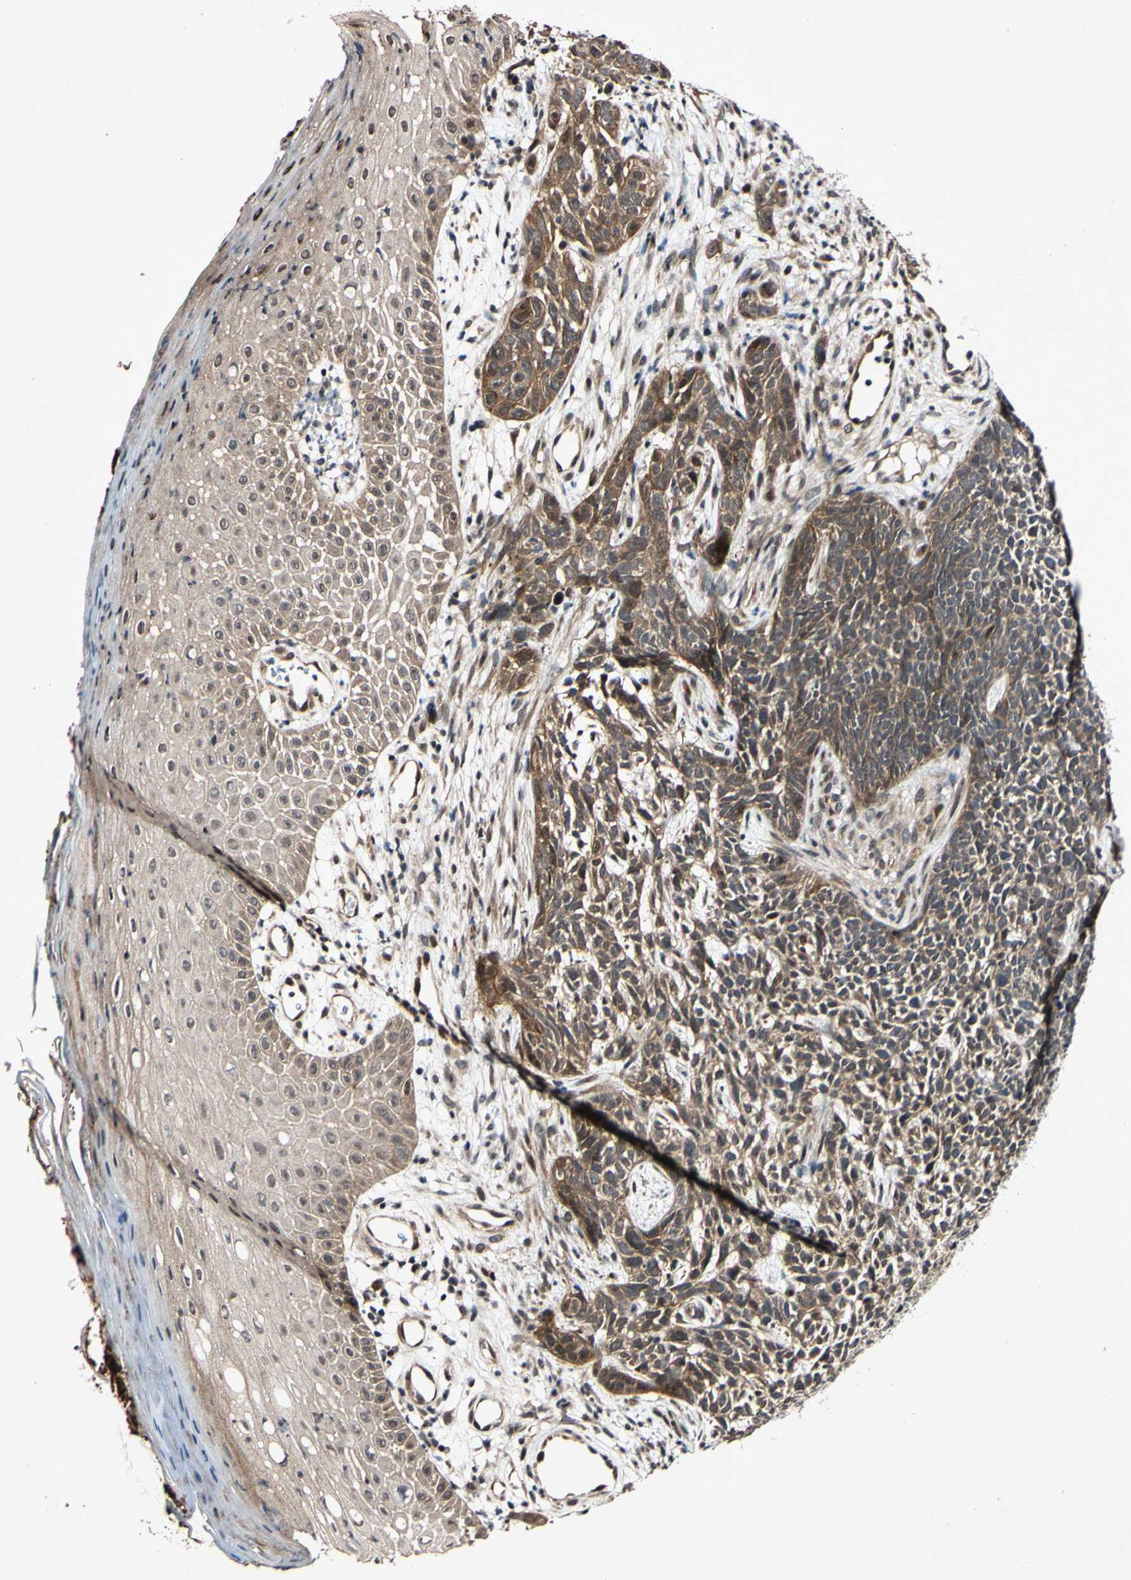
{"staining": {"intensity": "moderate", "quantity": ">75%", "location": "cytoplasmic/membranous"}, "tissue": "skin cancer", "cell_type": "Tumor cells", "image_type": "cancer", "snomed": [{"axis": "morphology", "description": "Basal cell carcinoma"}, {"axis": "topography", "description": "Skin"}], "caption": "Skin cancer tissue displays moderate cytoplasmic/membranous expression in approximately >75% of tumor cells (Stains: DAB in brown, nuclei in blue, Microscopy: brightfield microscopy at high magnification).", "gene": "CSNK1E", "patient": {"sex": "female", "age": 84}}